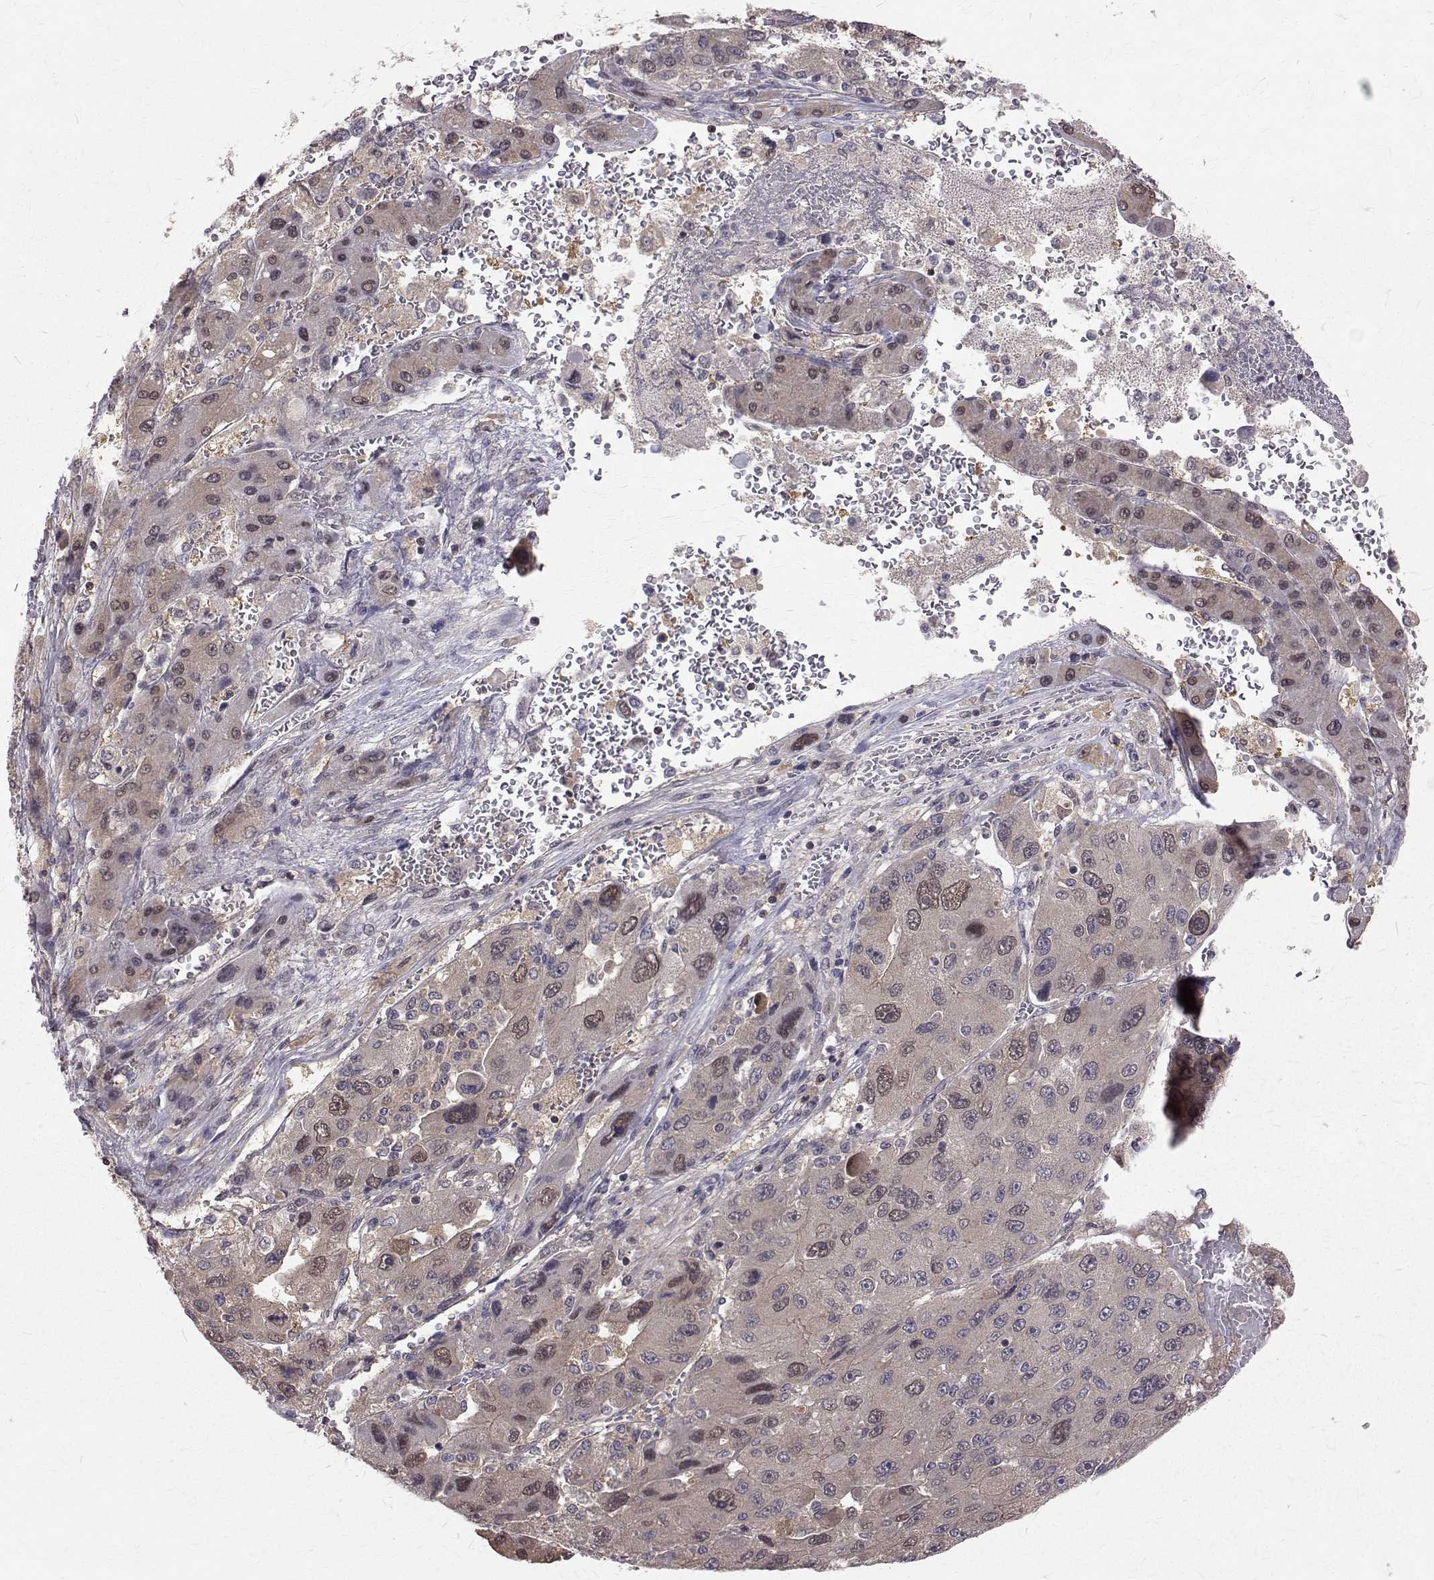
{"staining": {"intensity": "weak", "quantity": "<25%", "location": "nuclear"}, "tissue": "liver cancer", "cell_type": "Tumor cells", "image_type": "cancer", "snomed": [{"axis": "morphology", "description": "Carcinoma, Hepatocellular, NOS"}, {"axis": "topography", "description": "Liver"}], "caption": "Immunohistochemistry (IHC) of human liver hepatocellular carcinoma exhibits no staining in tumor cells.", "gene": "NIF3L1", "patient": {"sex": "female", "age": 41}}